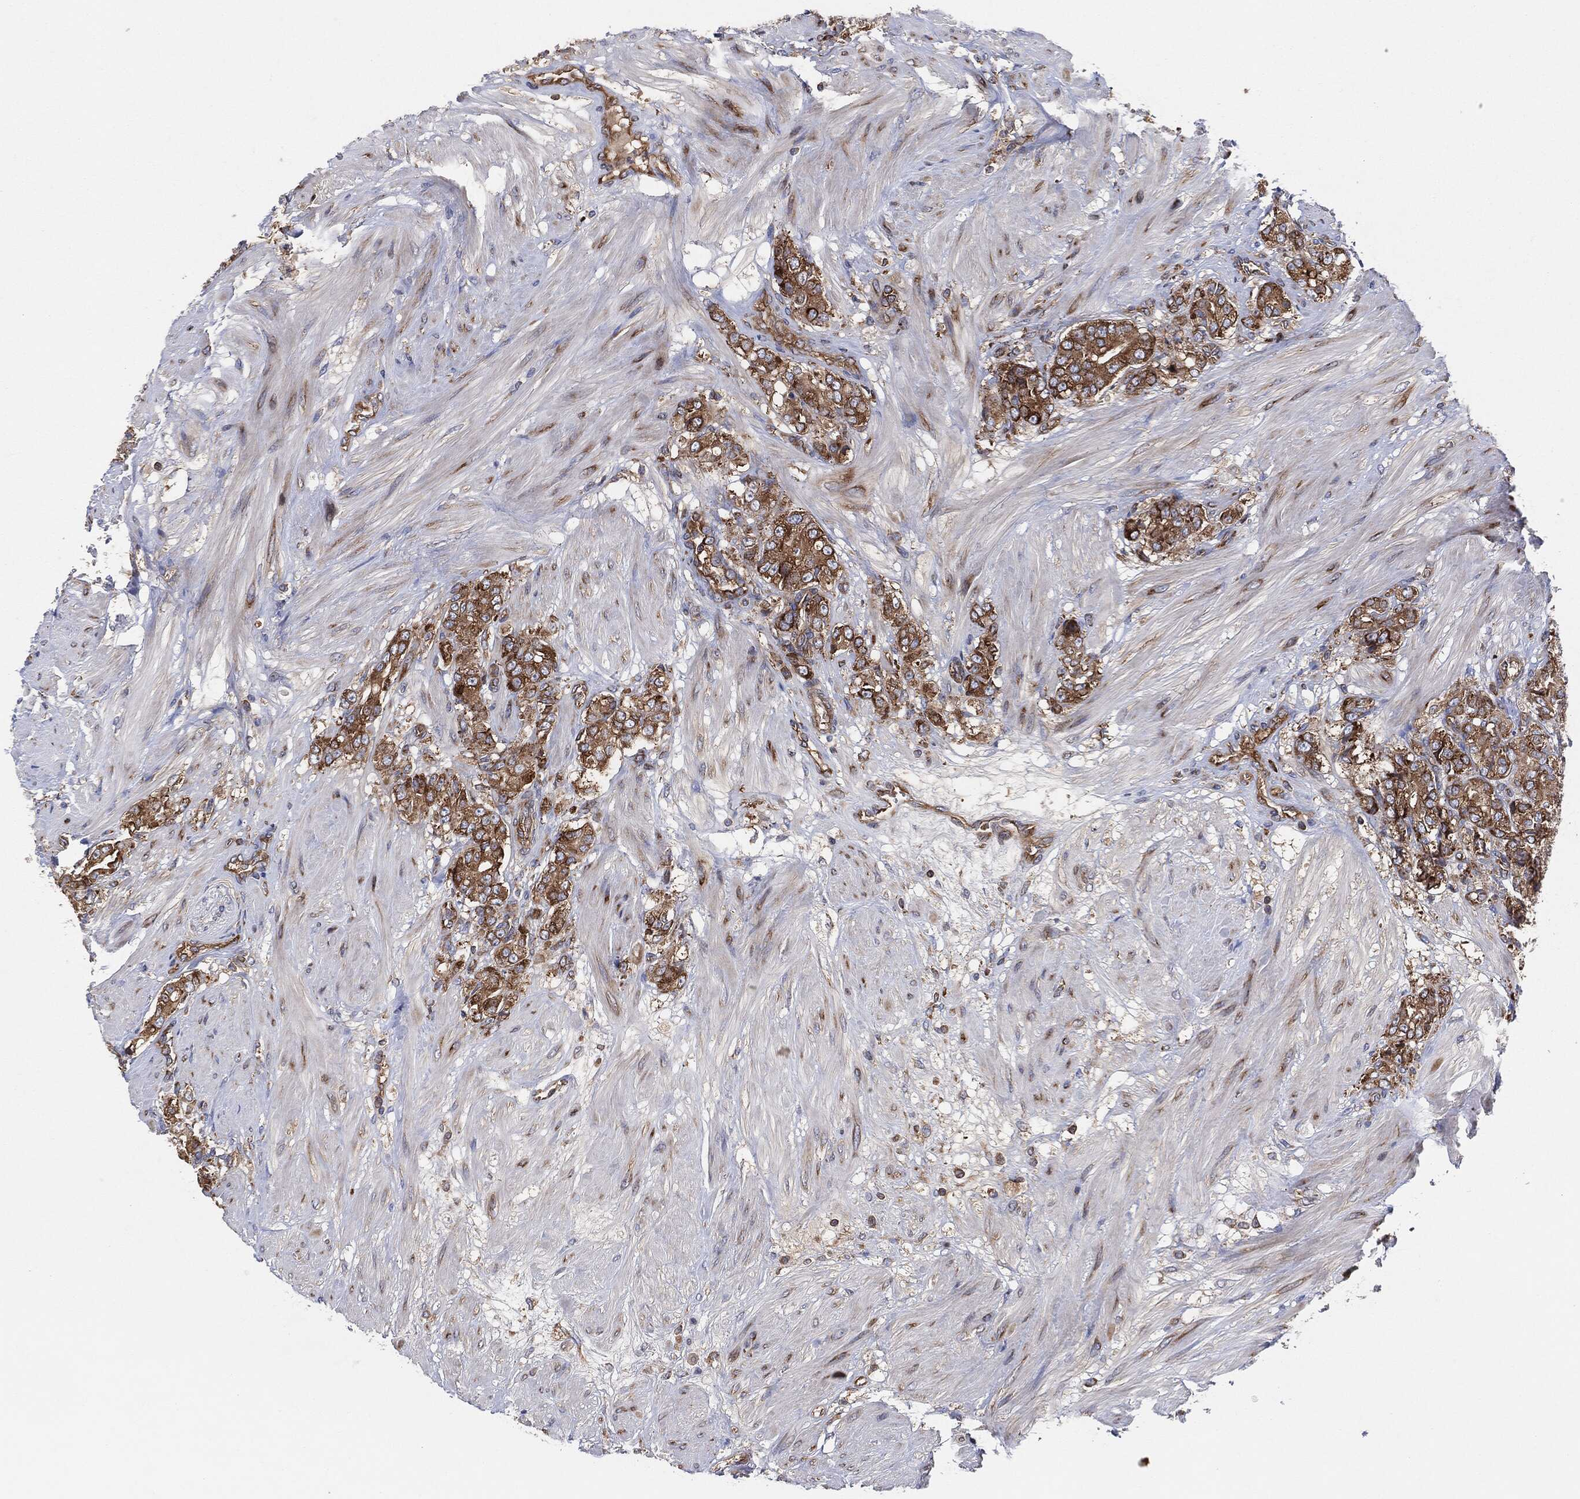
{"staining": {"intensity": "moderate", "quantity": ">75%", "location": "cytoplasmic/membranous"}, "tissue": "prostate cancer", "cell_type": "Tumor cells", "image_type": "cancer", "snomed": [{"axis": "morphology", "description": "Adenocarcinoma, NOS"}, {"axis": "topography", "description": "Prostate and seminal vesicle, NOS"}, {"axis": "topography", "description": "Prostate"}], "caption": "Human prostate cancer (adenocarcinoma) stained with a protein marker shows moderate staining in tumor cells.", "gene": "EIF2S2", "patient": {"sex": "male", "age": 67}}